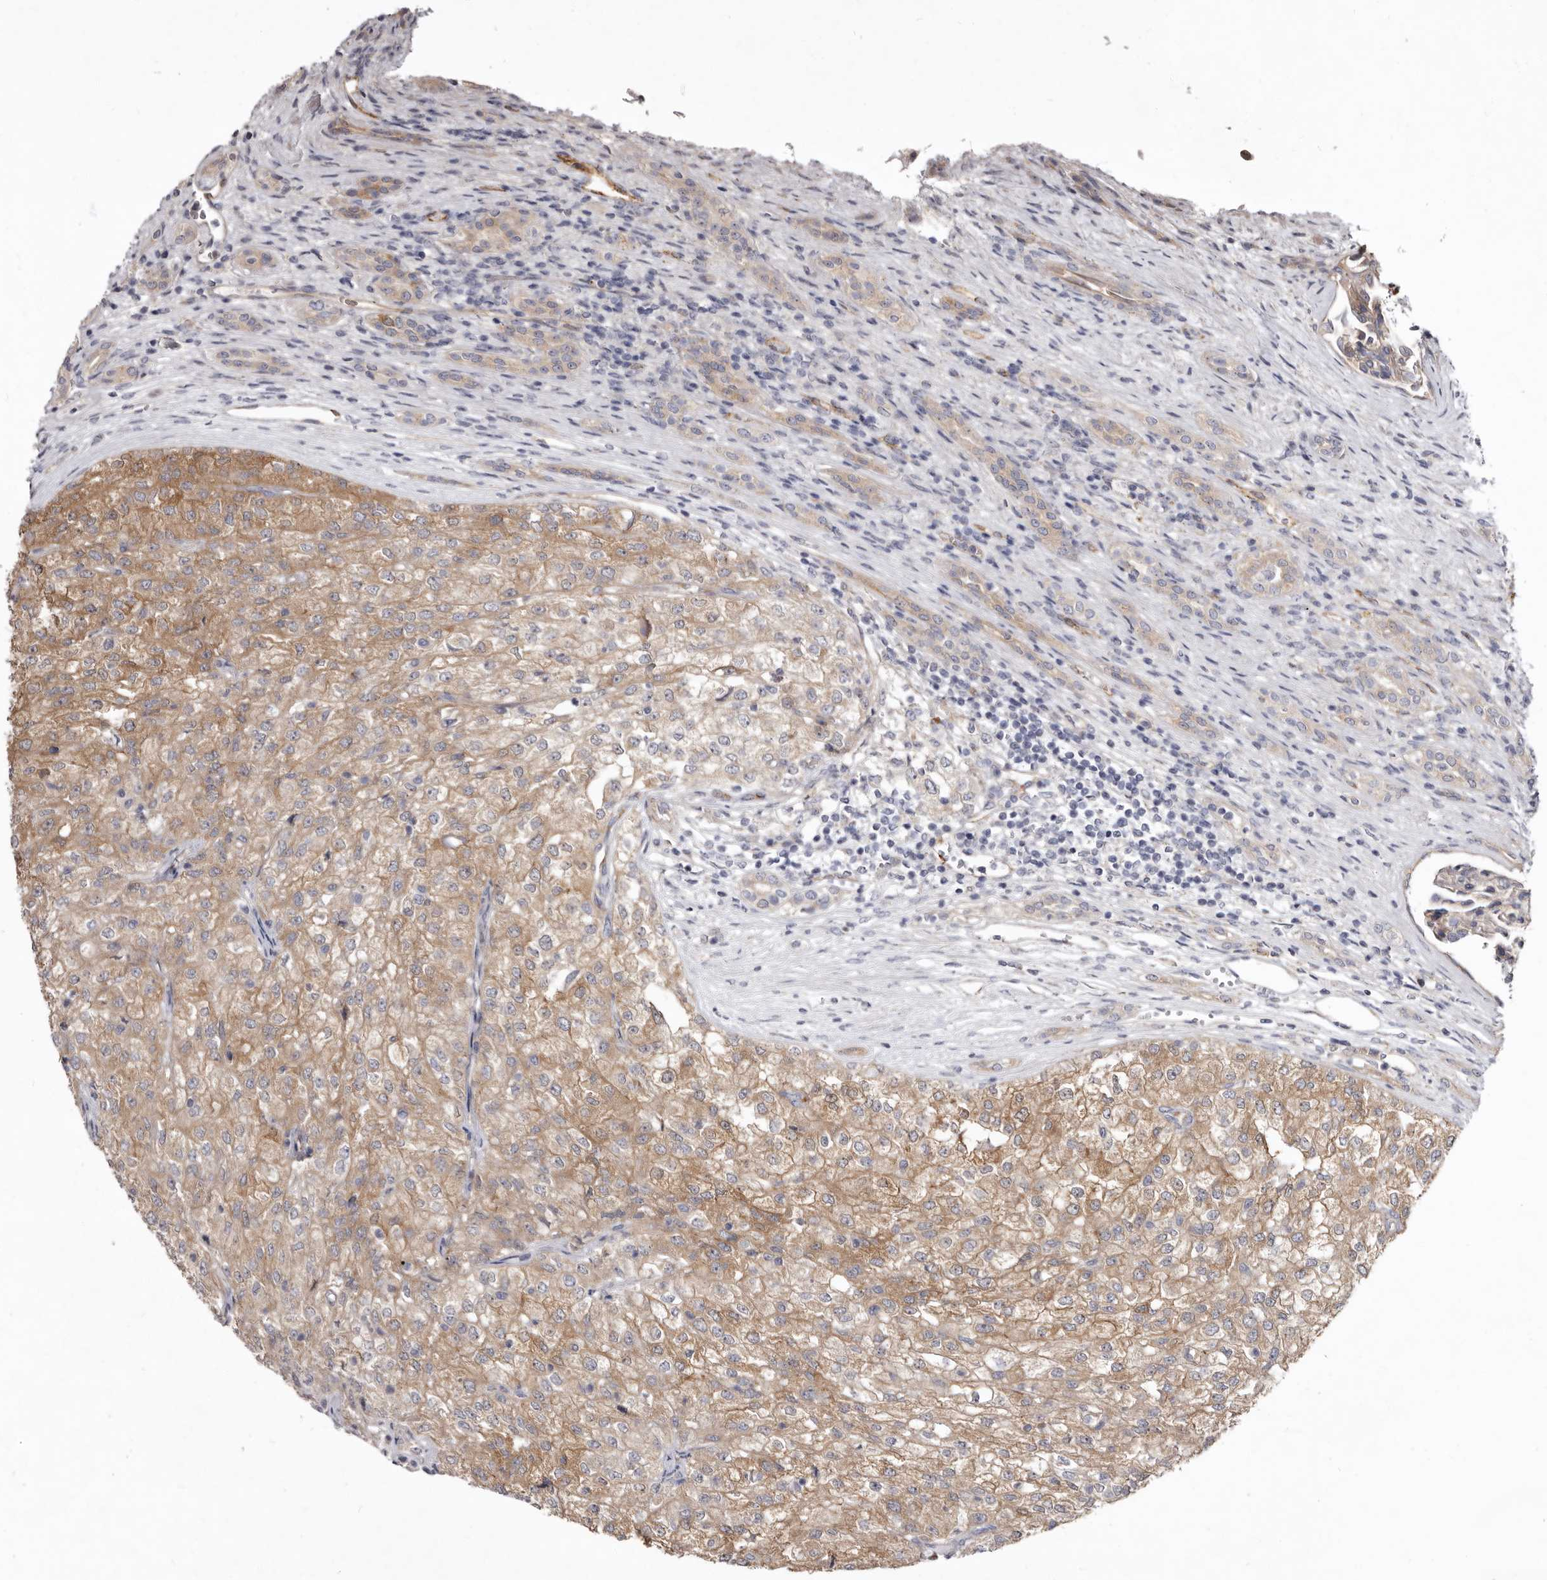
{"staining": {"intensity": "moderate", "quantity": ">75%", "location": "cytoplasmic/membranous"}, "tissue": "renal cancer", "cell_type": "Tumor cells", "image_type": "cancer", "snomed": [{"axis": "morphology", "description": "Adenocarcinoma, NOS"}, {"axis": "topography", "description": "Kidney"}], "caption": "Human renal adenocarcinoma stained with a protein marker demonstrates moderate staining in tumor cells.", "gene": "FMO2", "patient": {"sex": "female", "age": 54}}